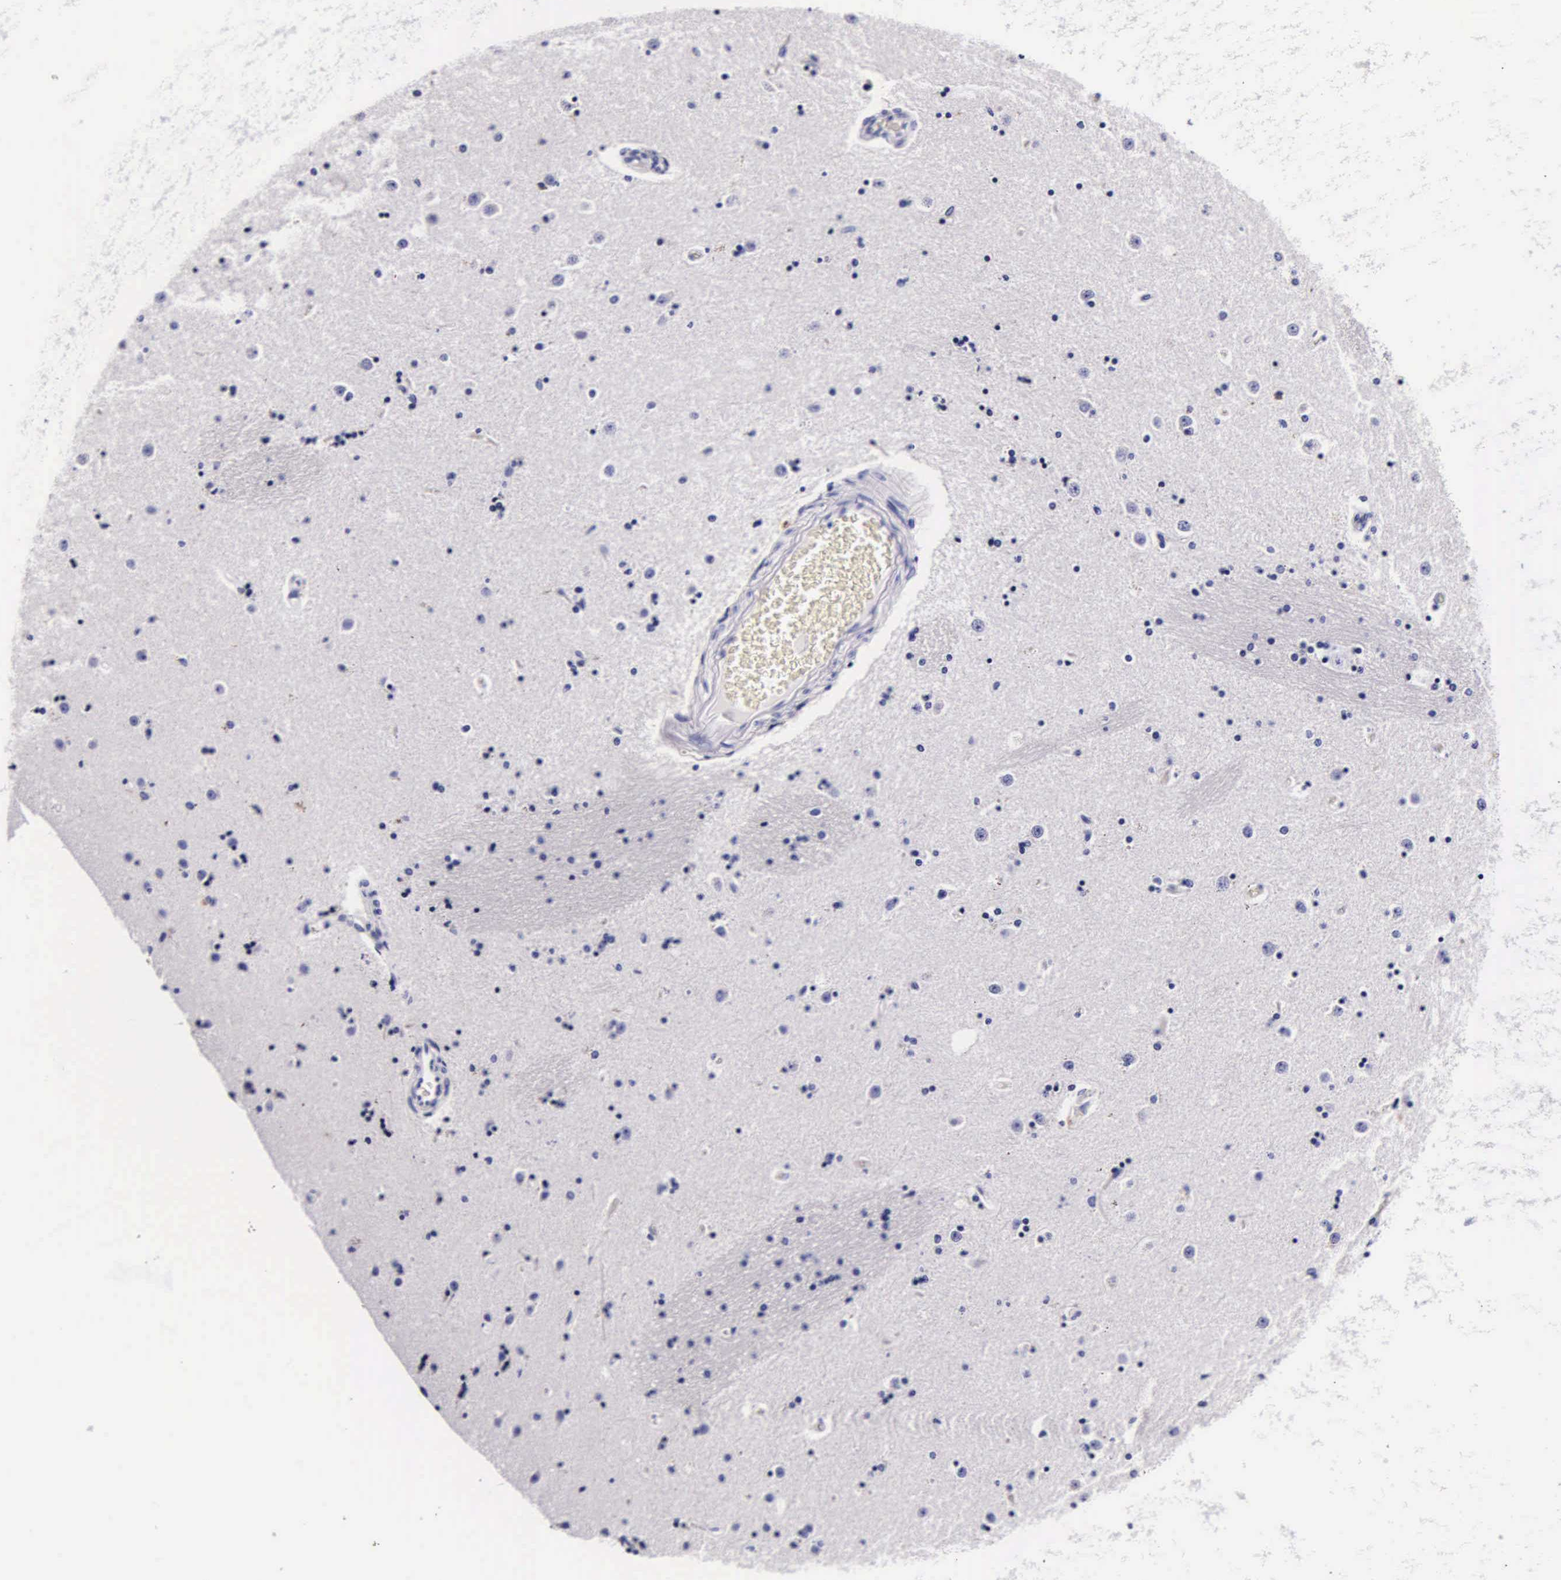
{"staining": {"intensity": "negative", "quantity": "none", "location": "none"}, "tissue": "caudate", "cell_type": "Glial cells", "image_type": "normal", "snomed": [{"axis": "morphology", "description": "Normal tissue, NOS"}, {"axis": "topography", "description": "Lateral ventricle wall"}], "caption": "High power microscopy micrograph of an IHC image of unremarkable caudate, revealing no significant staining in glial cells. (Immunohistochemistry (ihc), brightfield microscopy, high magnification).", "gene": "DGCR2", "patient": {"sex": "female", "age": 54}}